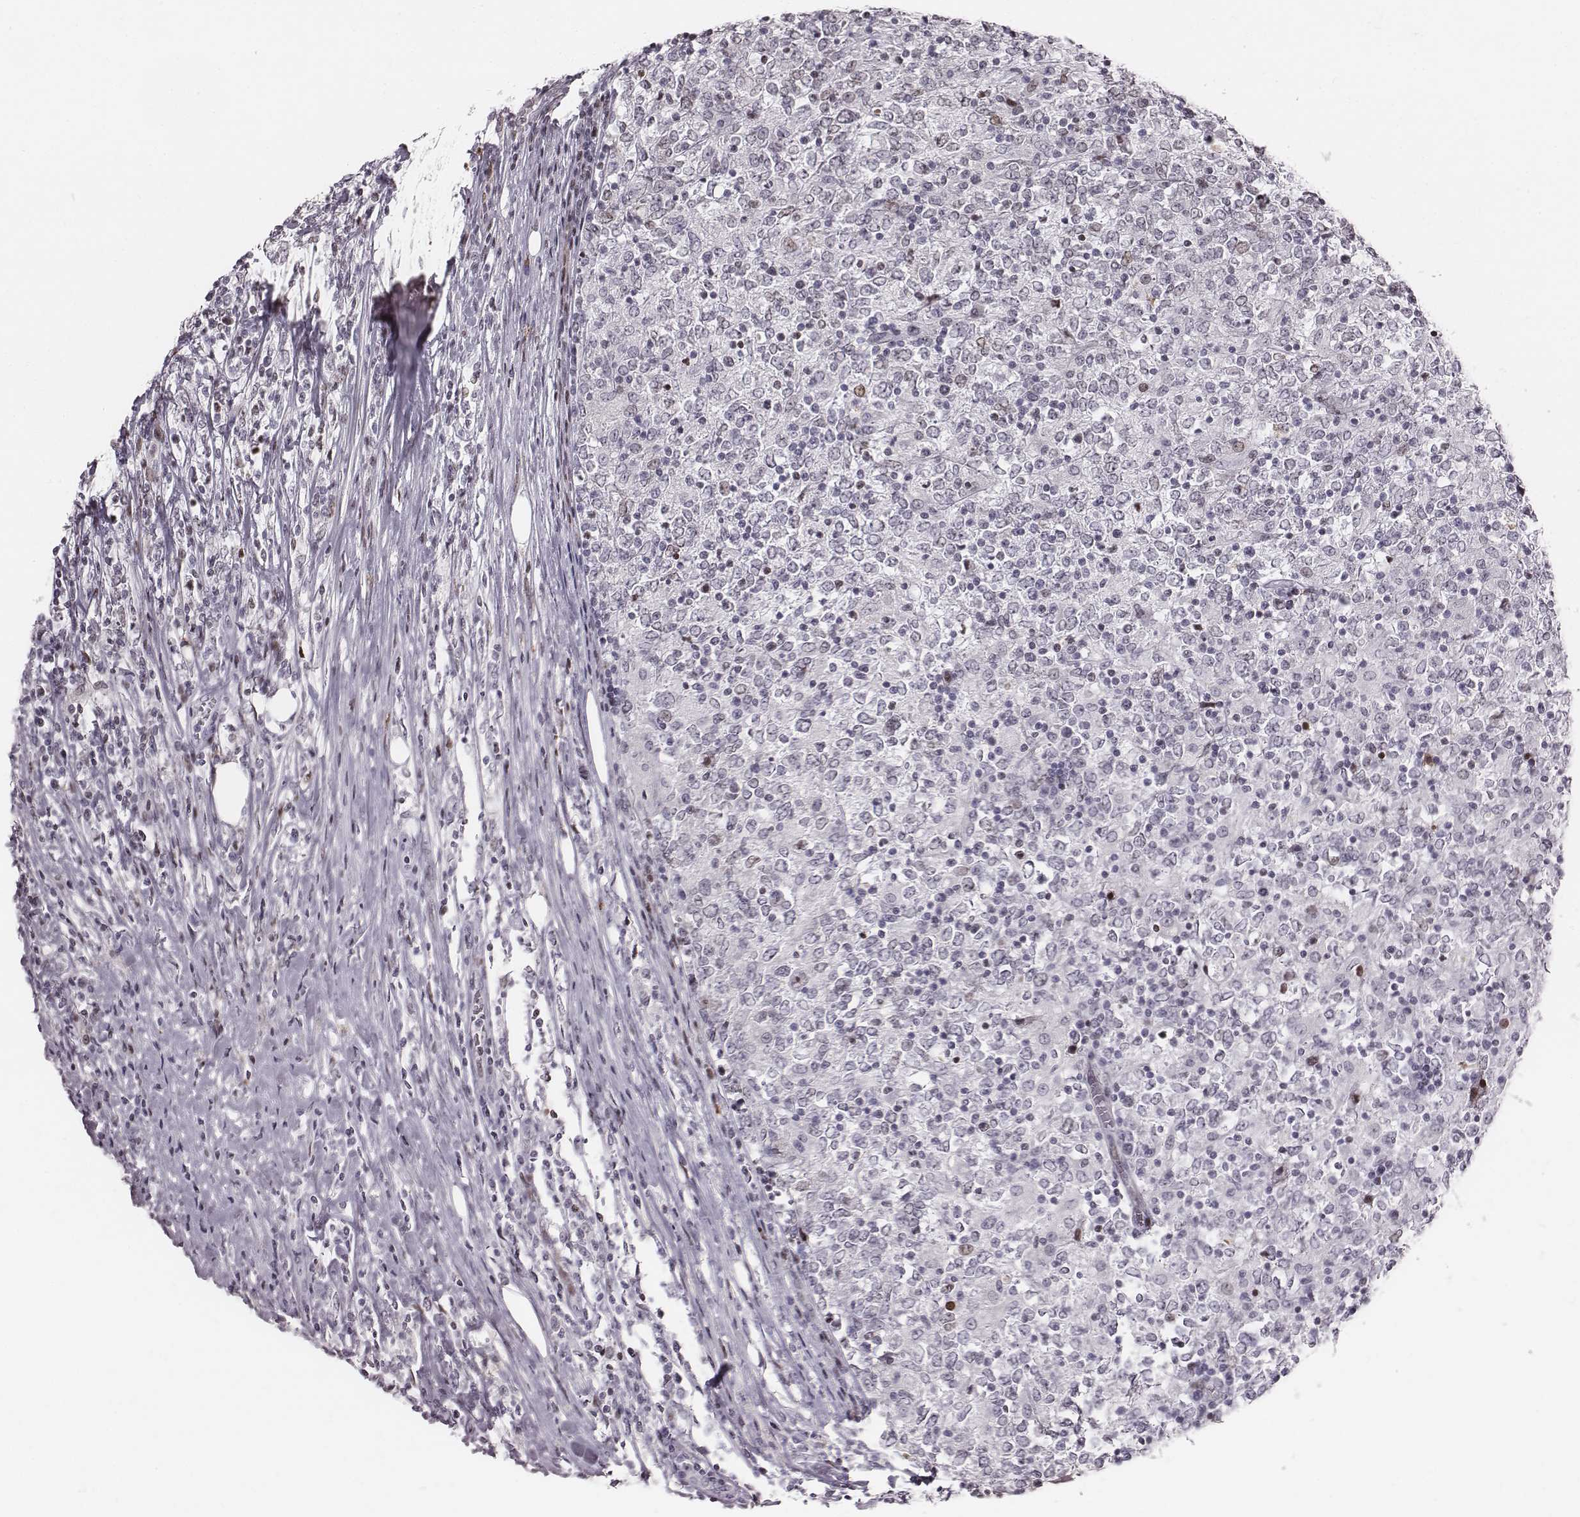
{"staining": {"intensity": "negative", "quantity": "none", "location": "none"}, "tissue": "lymphoma", "cell_type": "Tumor cells", "image_type": "cancer", "snomed": [{"axis": "morphology", "description": "Malignant lymphoma, non-Hodgkin's type, High grade"}, {"axis": "topography", "description": "Lymph node"}], "caption": "DAB (3,3'-diaminobenzidine) immunohistochemical staining of human high-grade malignant lymphoma, non-Hodgkin's type displays no significant expression in tumor cells.", "gene": "NDC1", "patient": {"sex": "female", "age": 84}}